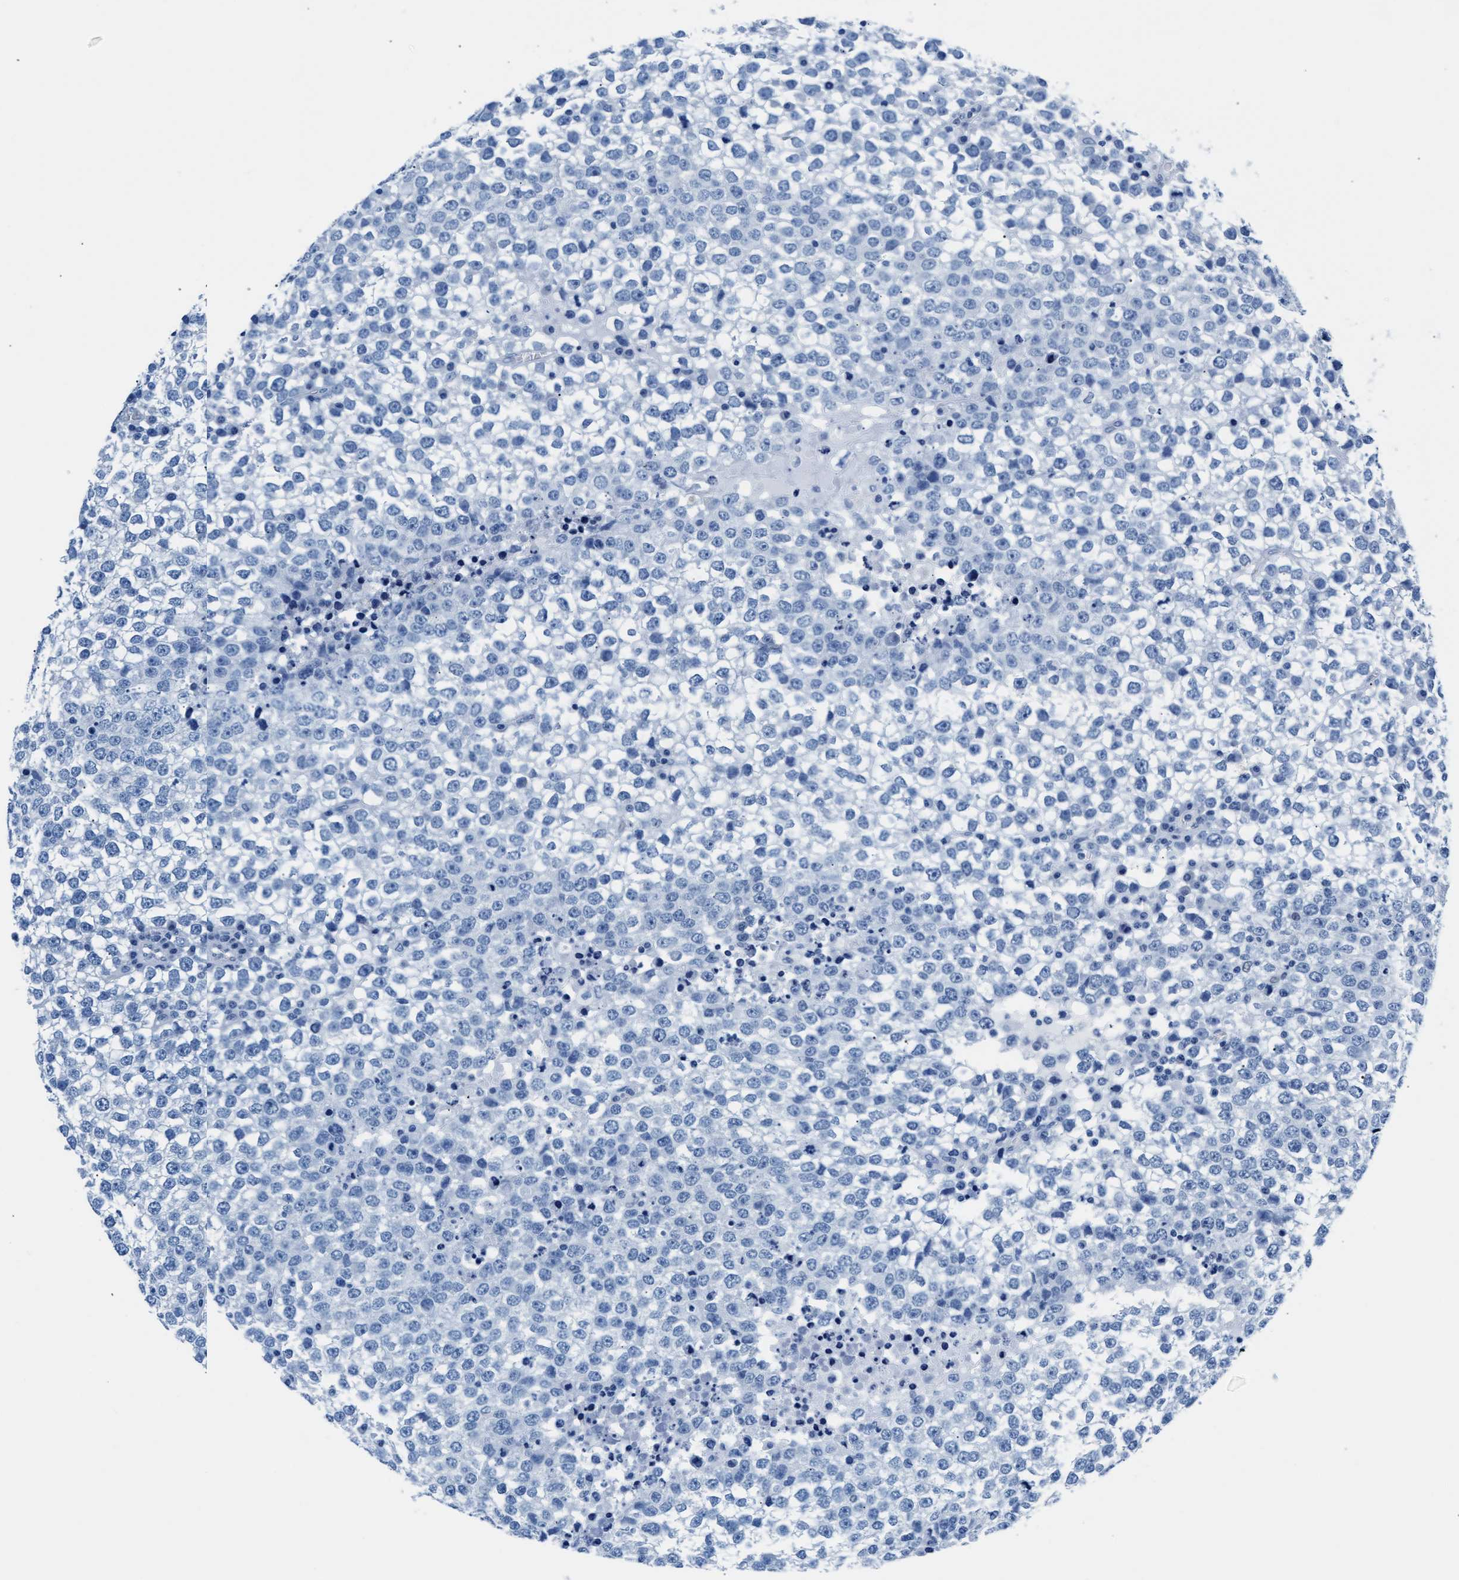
{"staining": {"intensity": "negative", "quantity": "none", "location": "none"}, "tissue": "testis cancer", "cell_type": "Tumor cells", "image_type": "cancer", "snomed": [{"axis": "morphology", "description": "Seminoma, NOS"}, {"axis": "topography", "description": "Testis"}], "caption": "This is a image of IHC staining of testis cancer, which shows no expression in tumor cells. Nuclei are stained in blue.", "gene": "MMP8", "patient": {"sex": "male", "age": 65}}